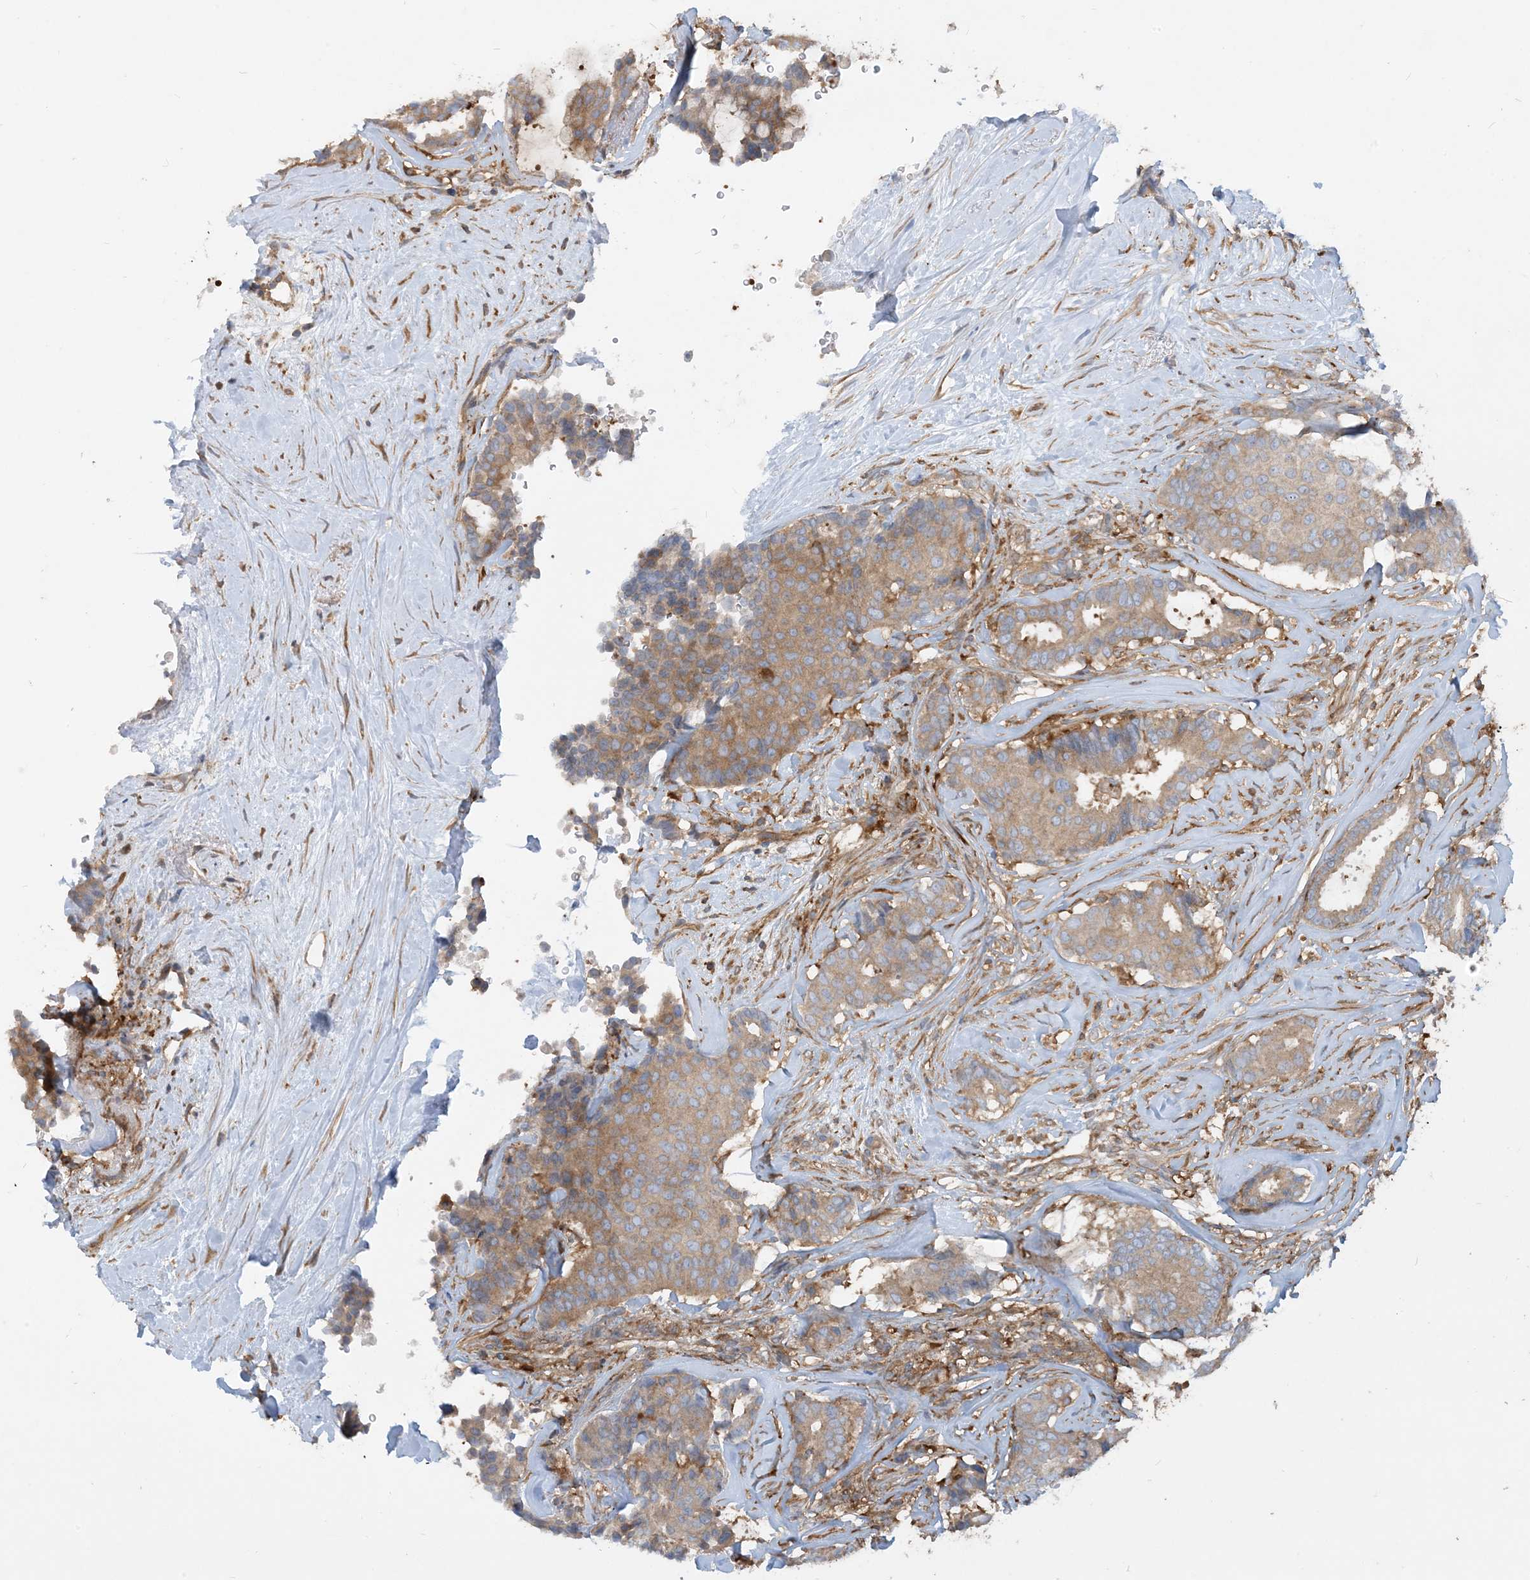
{"staining": {"intensity": "moderate", "quantity": ">75%", "location": "cytoplasmic/membranous"}, "tissue": "breast cancer", "cell_type": "Tumor cells", "image_type": "cancer", "snomed": [{"axis": "morphology", "description": "Duct carcinoma"}, {"axis": "topography", "description": "Breast"}], "caption": "Immunohistochemical staining of human breast cancer (infiltrating ductal carcinoma) reveals medium levels of moderate cytoplasmic/membranous protein expression in about >75% of tumor cells.", "gene": "SFMBT2", "patient": {"sex": "female", "age": 75}}